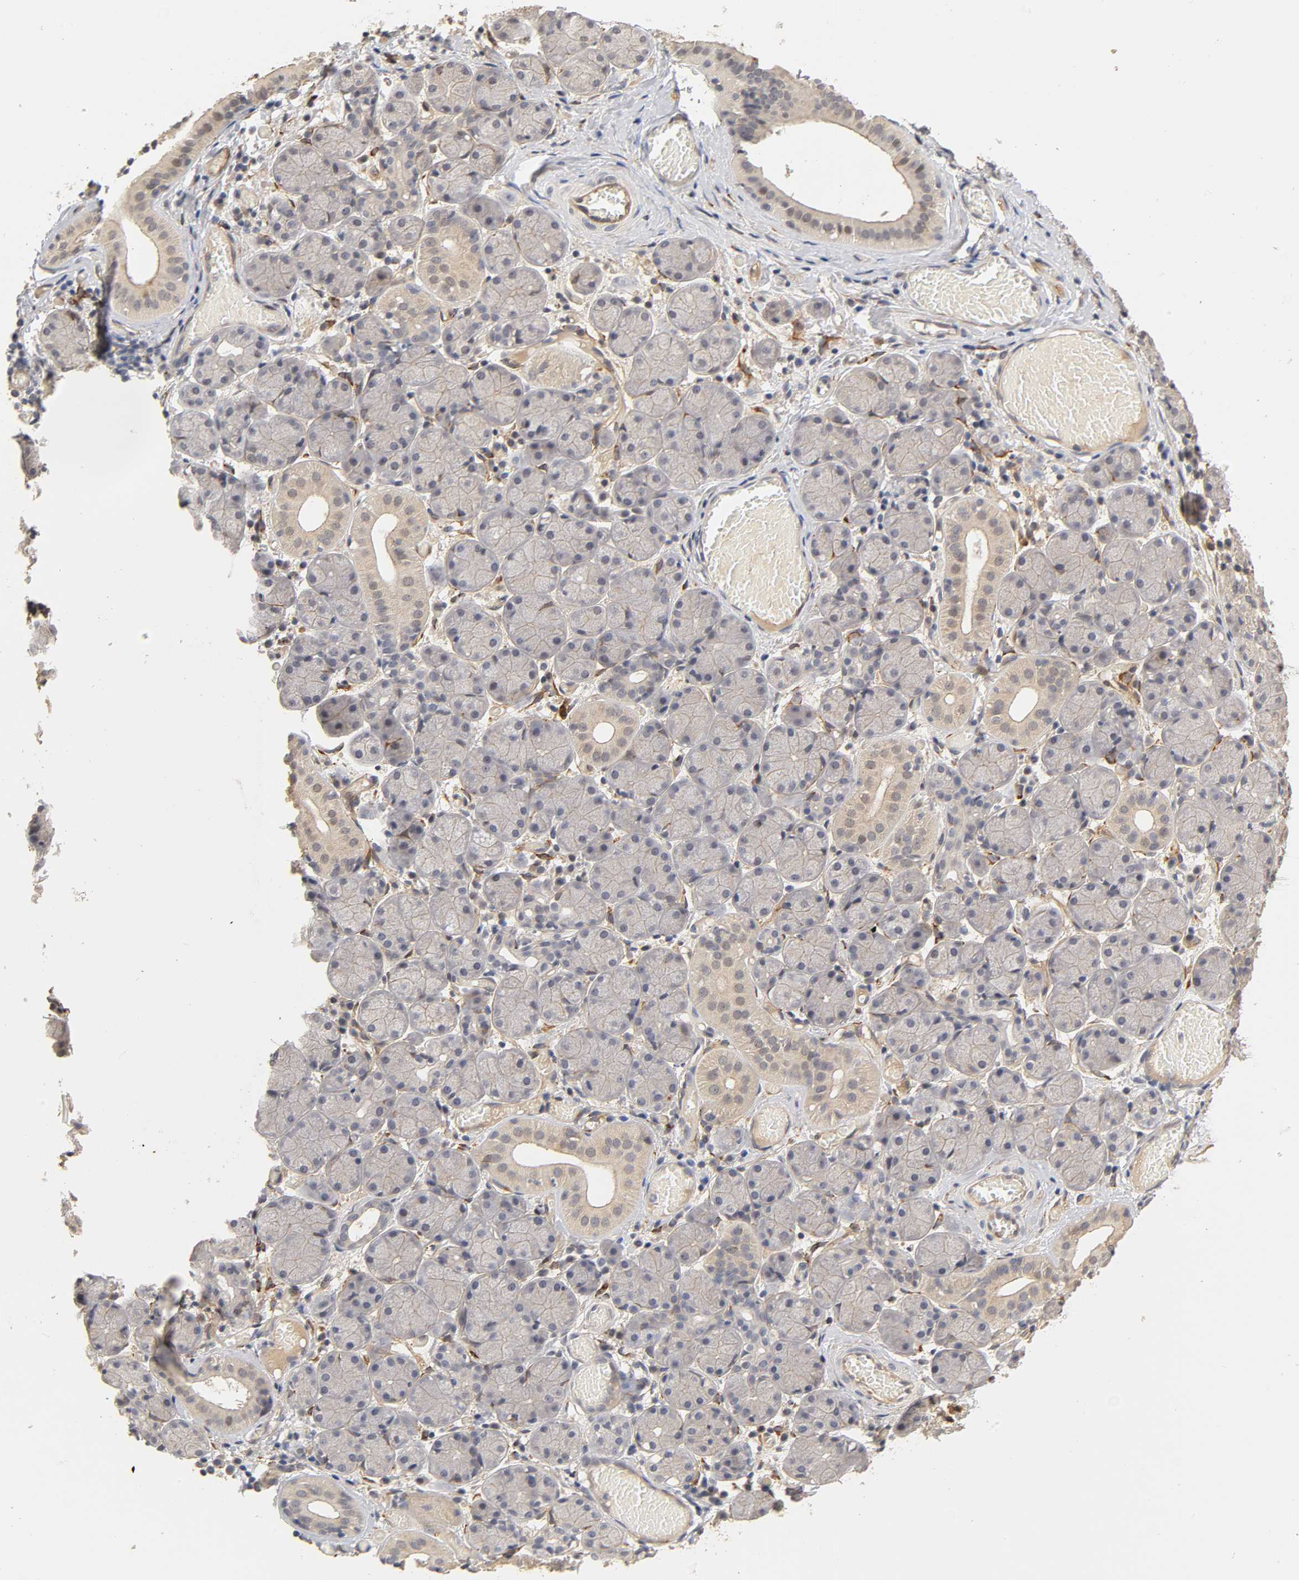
{"staining": {"intensity": "weak", "quantity": "25%-75%", "location": "cytoplasmic/membranous"}, "tissue": "salivary gland", "cell_type": "Glandular cells", "image_type": "normal", "snomed": [{"axis": "morphology", "description": "Normal tissue, NOS"}, {"axis": "topography", "description": "Salivary gland"}], "caption": "A histopathology image of human salivary gland stained for a protein reveals weak cytoplasmic/membranous brown staining in glandular cells.", "gene": "LAMB1", "patient": {"sex": "female", "age": 24}}